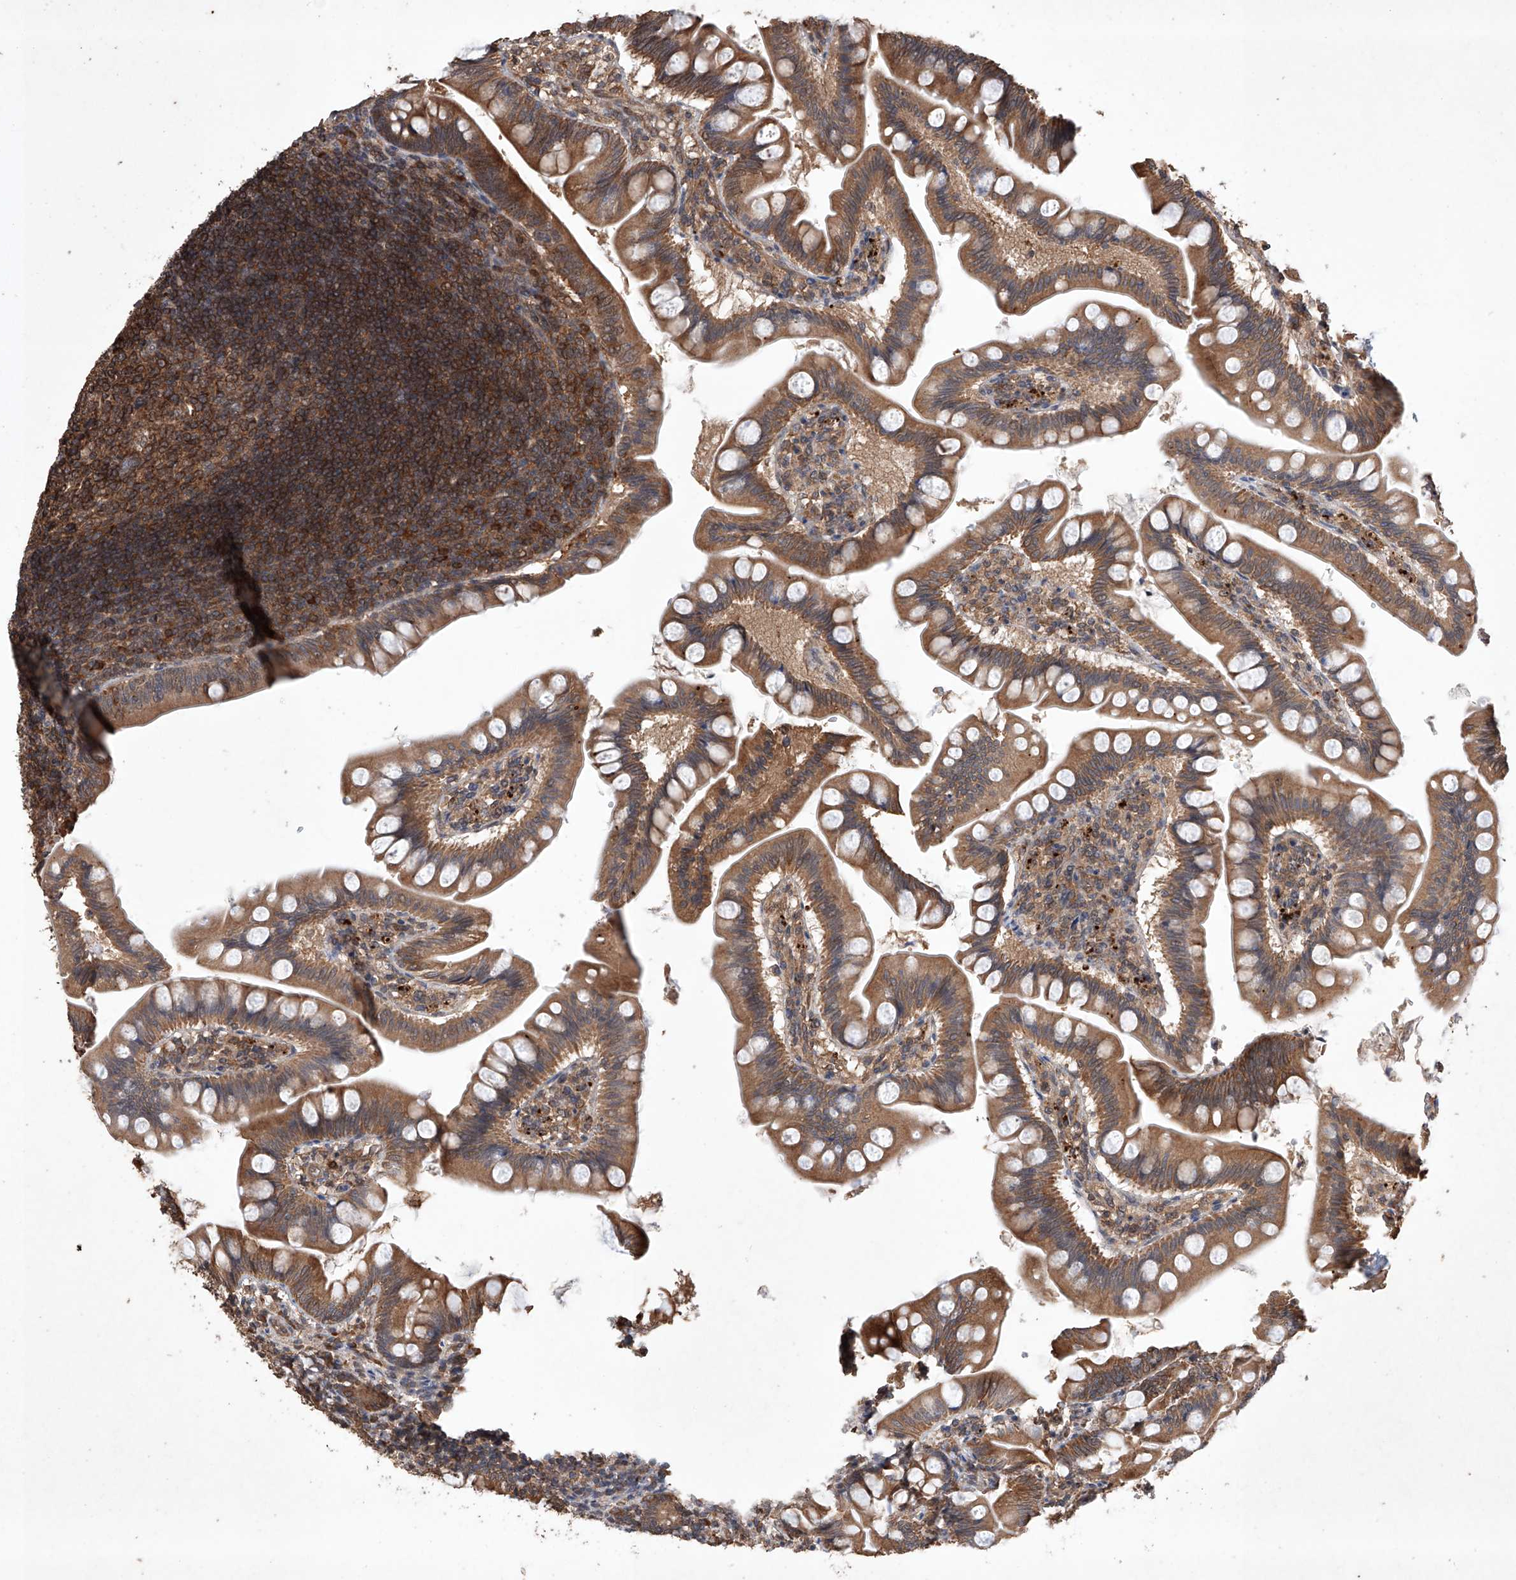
{"staining": {"intensity": "moderate", "quantity": ">75%", "location": "cytoplasmic/membranous"}, "tissue": "small intestine", "cell_type": "Glandular cells", "image_type": "normal", "snomed": [{"axis": "morphology", "description": "Normal tissue, NOS"}, {"axis": "topography", "description": "Small intestine"}], "caption": "Immunohistochemical staining of benign small intestine reveals medium levels of moderate cytoplasmic/membranous staining in approximately >75% of glandular cells.", "gene": "LURAP1", "patient": {"sex": "male", "age": 7}}